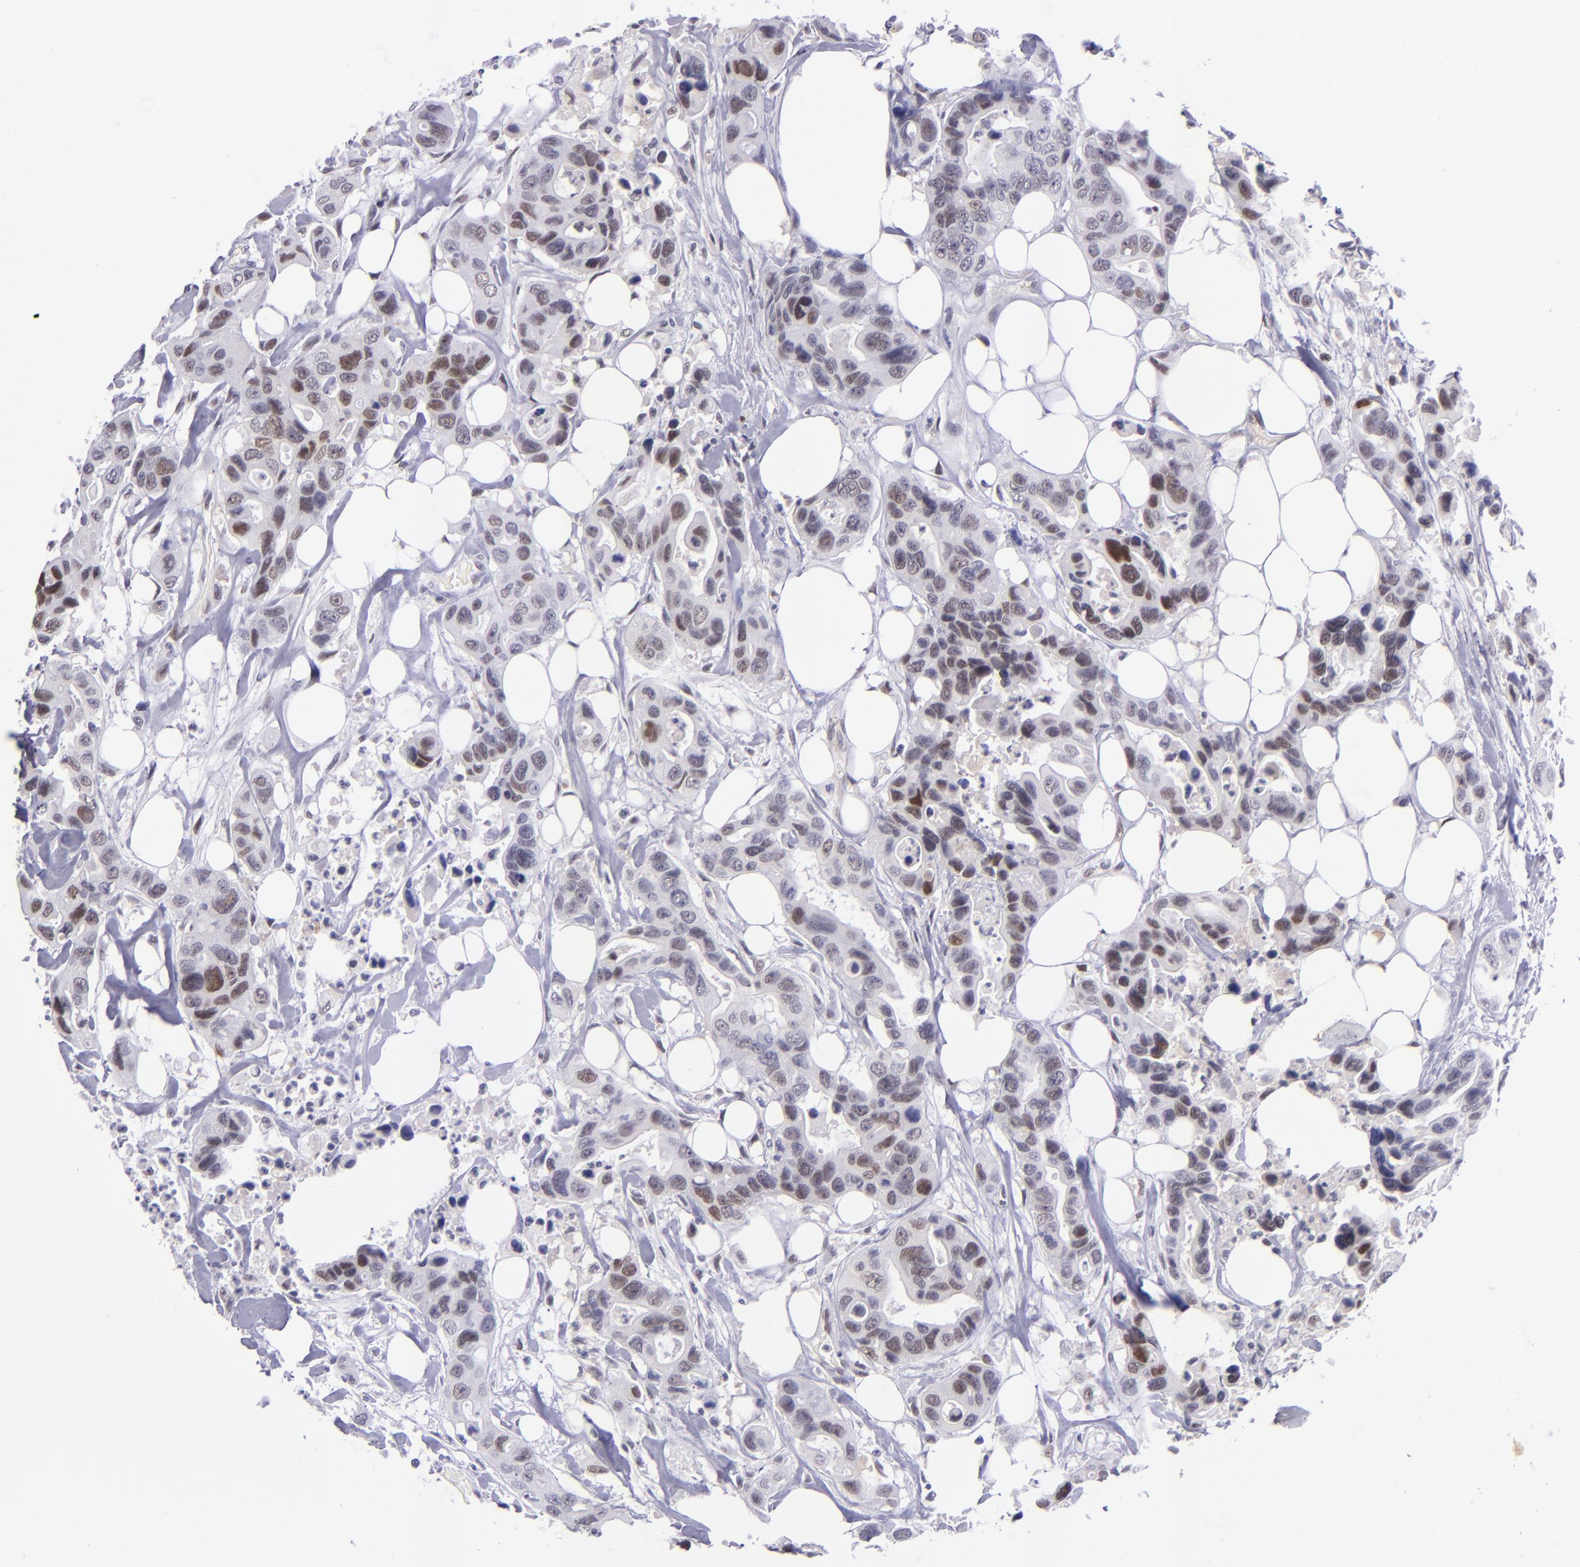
{"staining": {"intensity": "moderate", "quantity": "25%-75%", "location": "nuclear"}, "tissue": "colorectal cancer", "cell_type": "Tumor cells", "image_type": "cancer", "snomed": [{"axis": "morphology", "description": "Adenocarcinoma, NOS"}, {"axis": "topography", "description": "Colon"}], "caption": "IHC micrograph of neoplastic tissue: human colorectal cancer stained using immunohistochemistry (IHC) demonstrates medium levels of moderate protein expression localized specifically in the nuclear of tumor cells, appearing as a nuclear brown color.", "gene": "BAG1", "patient": {"sex": "female", "age": 70}}